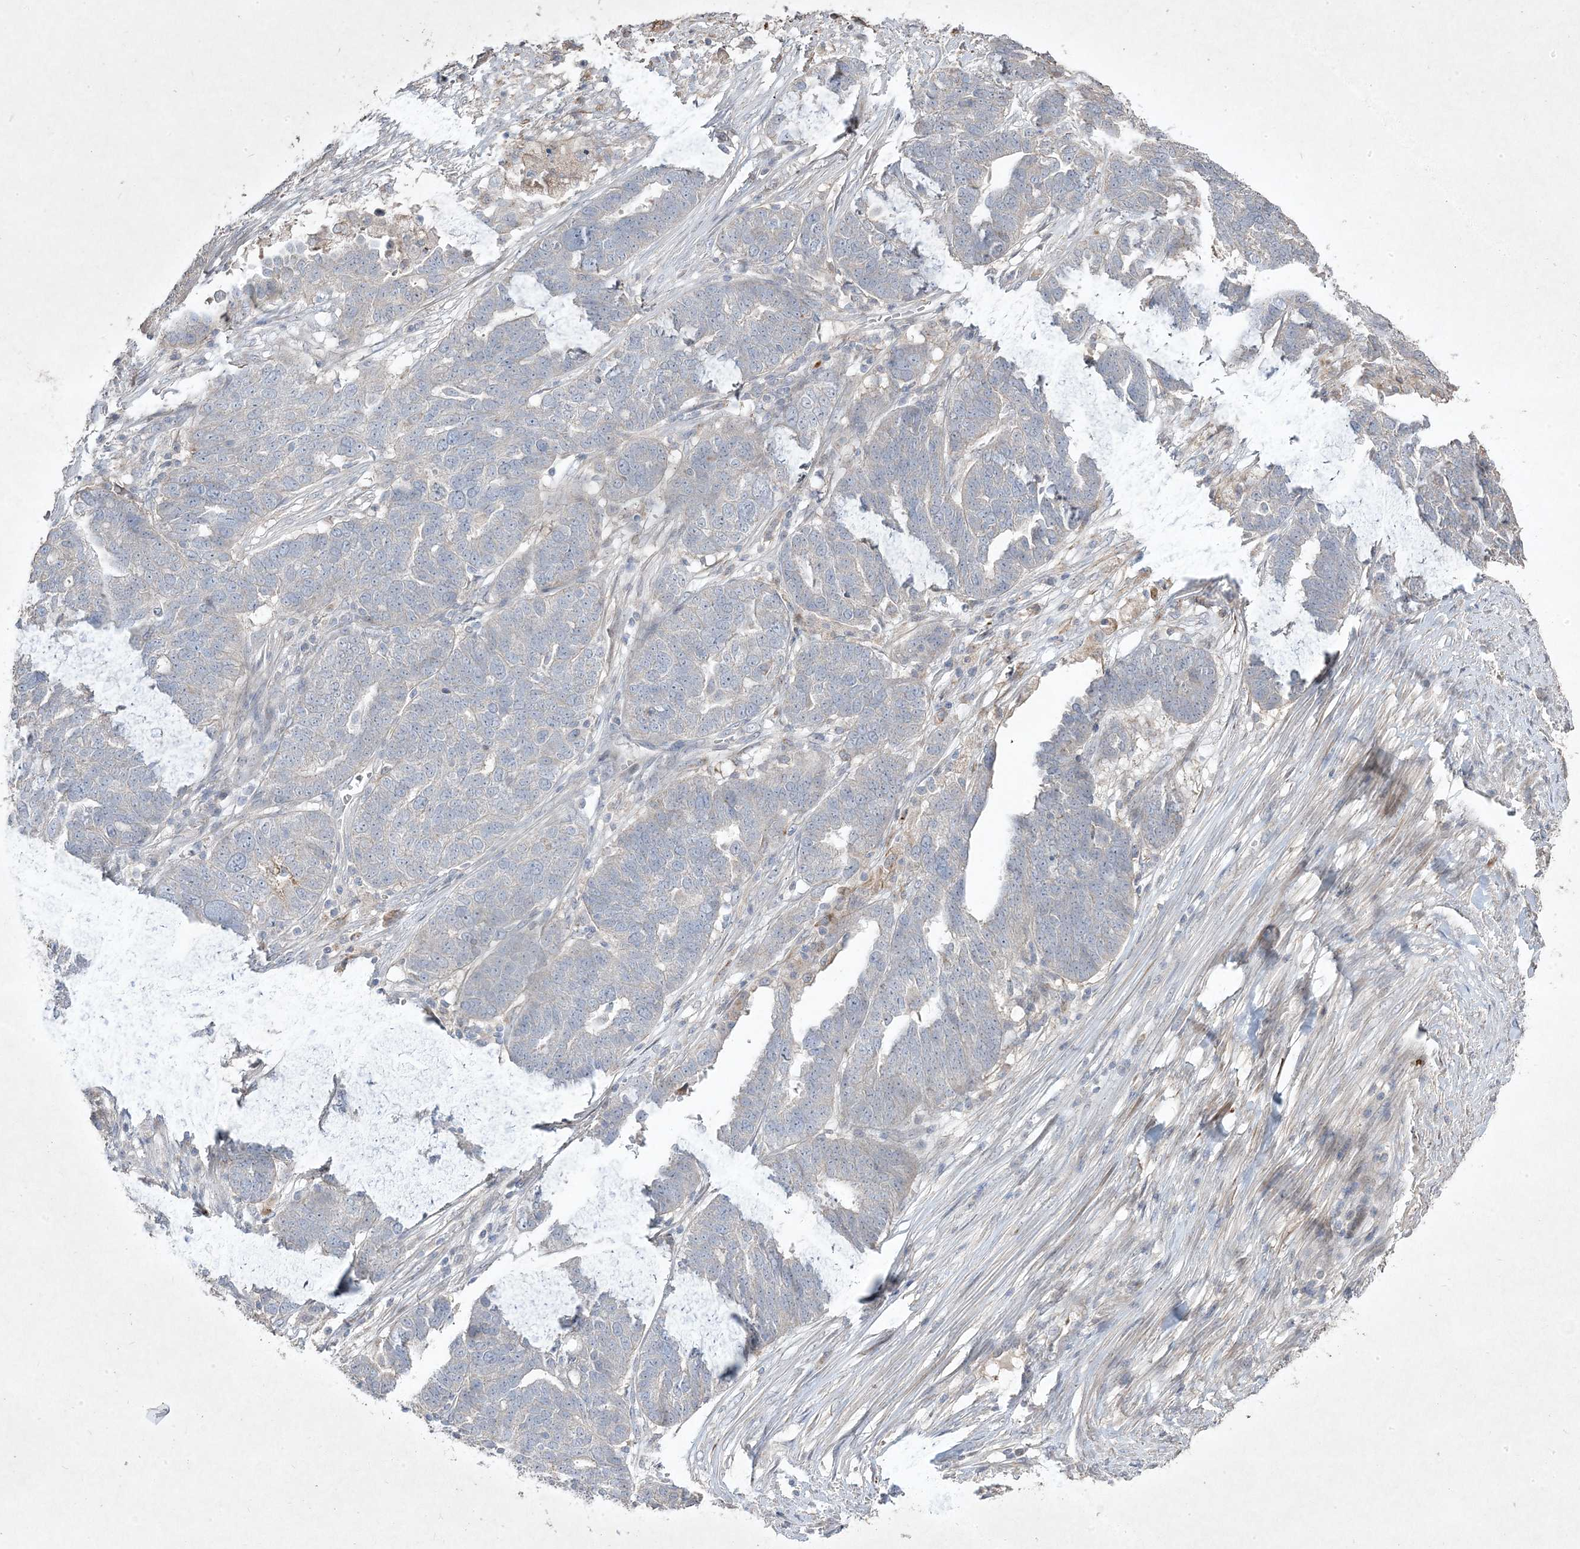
{"staining": {"intensity": "negative", "quantity": "none", "location": "none"}, "tissue": "ovarian cancer", "cell_type": "Tumor cells", "image_type": "cancer", "snomed": [{"axis": "morphology", "description": "Cystadenocarcinoma, serous, NOS"}, {"axis": "topography", "description": "Ovary"}], "caption": "Tumor cells show no significant protein positivity in ovarian cancer. Brightfield microscopy of IHC stained with DAB (3,3'-diaminobenzidine) (brown) and hematoxylin (blue), captured at high magnification.", "gene": "RGL4", "patient": {"sex": "female", "age": 59}}